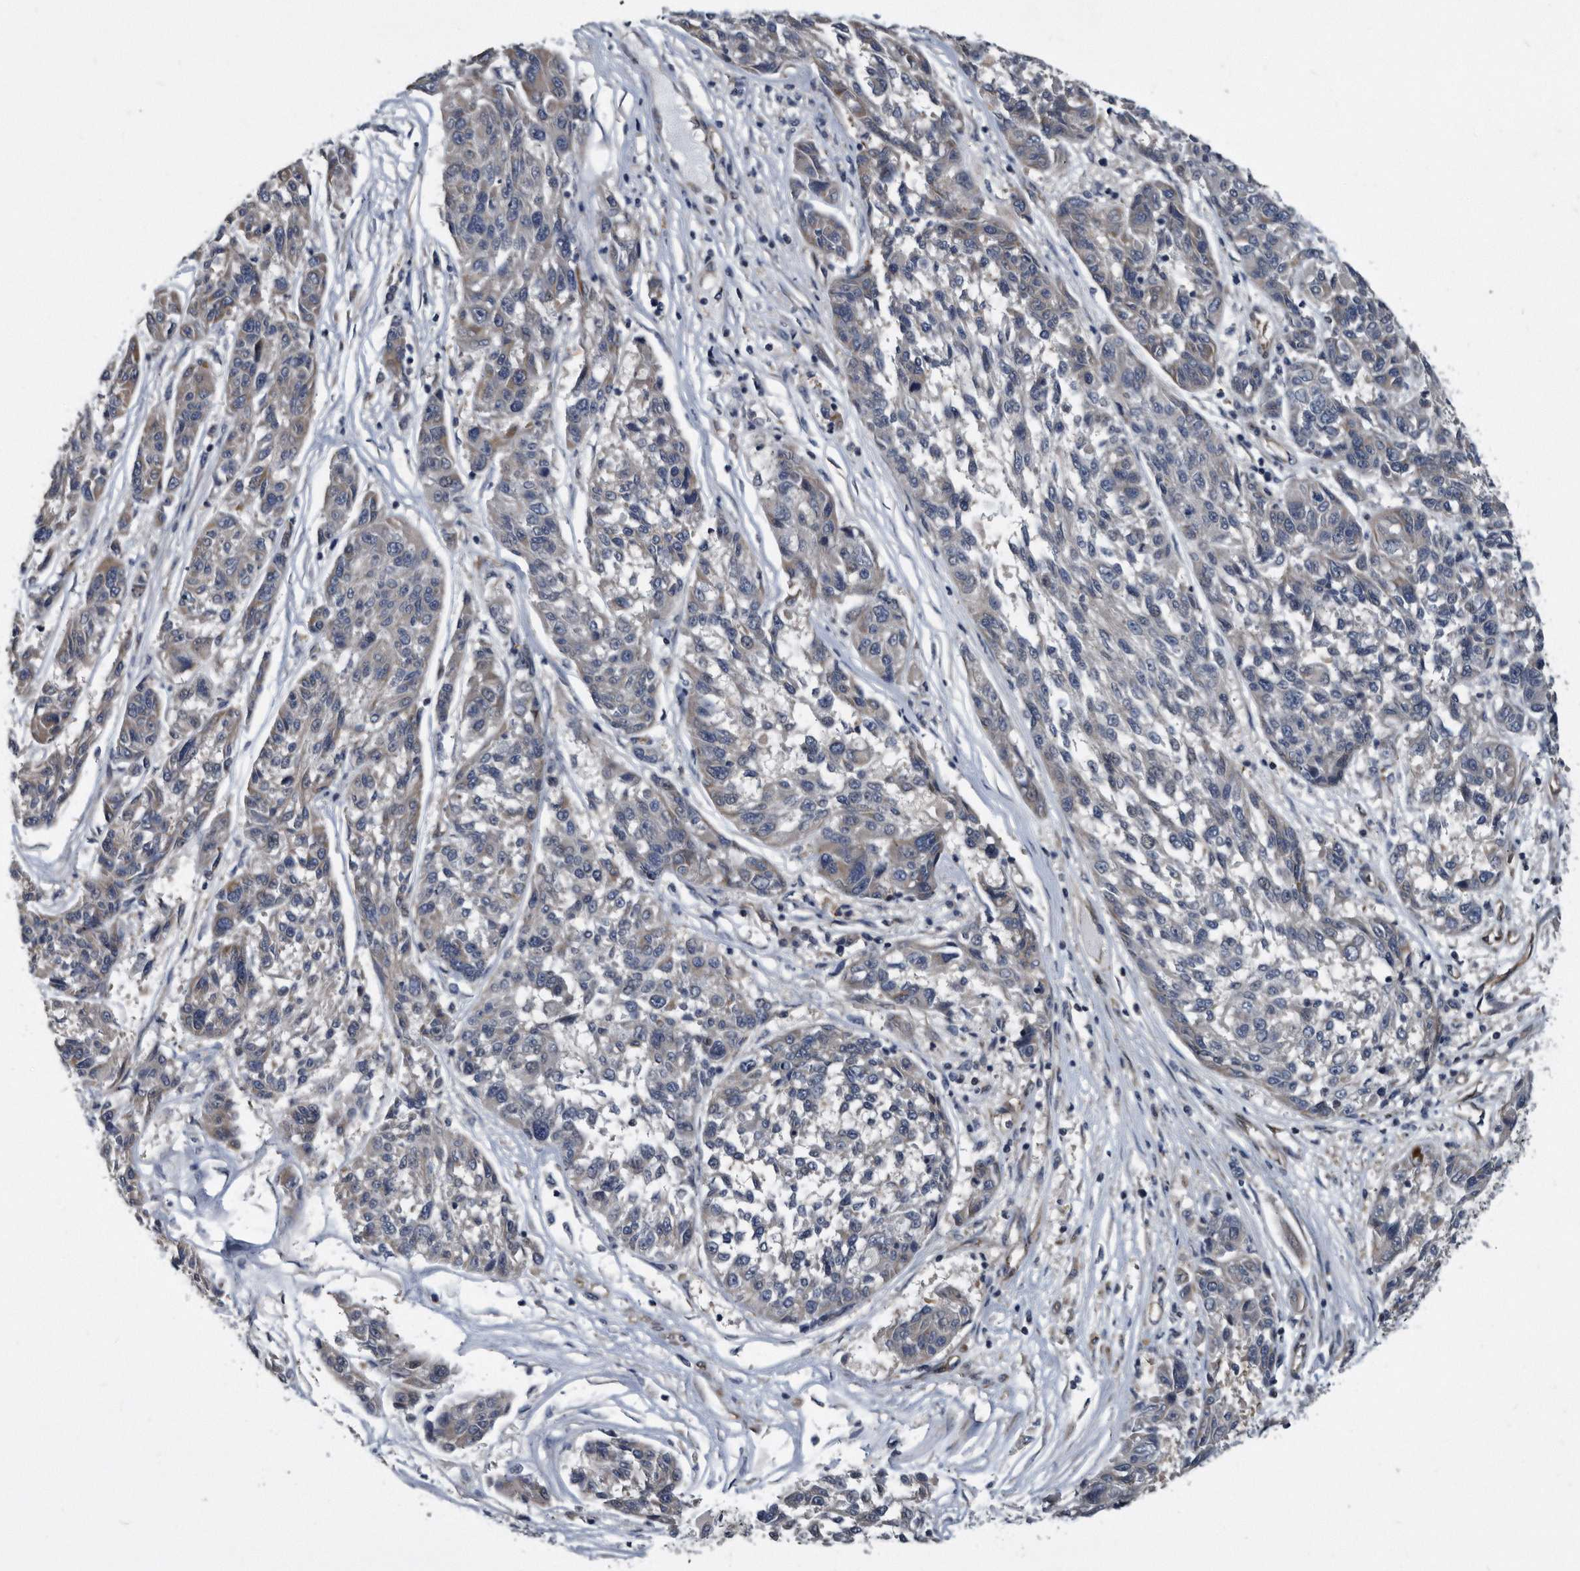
{"staining": {"intensity": "negative", "quantity": "none", "location": "none"}, "tissue": "melanoma", "cell_type": "Tumor cells", "image_type": "cancer", "snomed": [{"axis": "morphology", "description": "Malignant melanoma, NOS"}, {"axis": "topography", "description": "Skin"}], "caption": "A histopathology image of malignant melanoma stained for a protein demonstrates no brown staining in tumor cells.", "gene": "ARMCX1", "patient": {"sex": "male", "age": 53}}